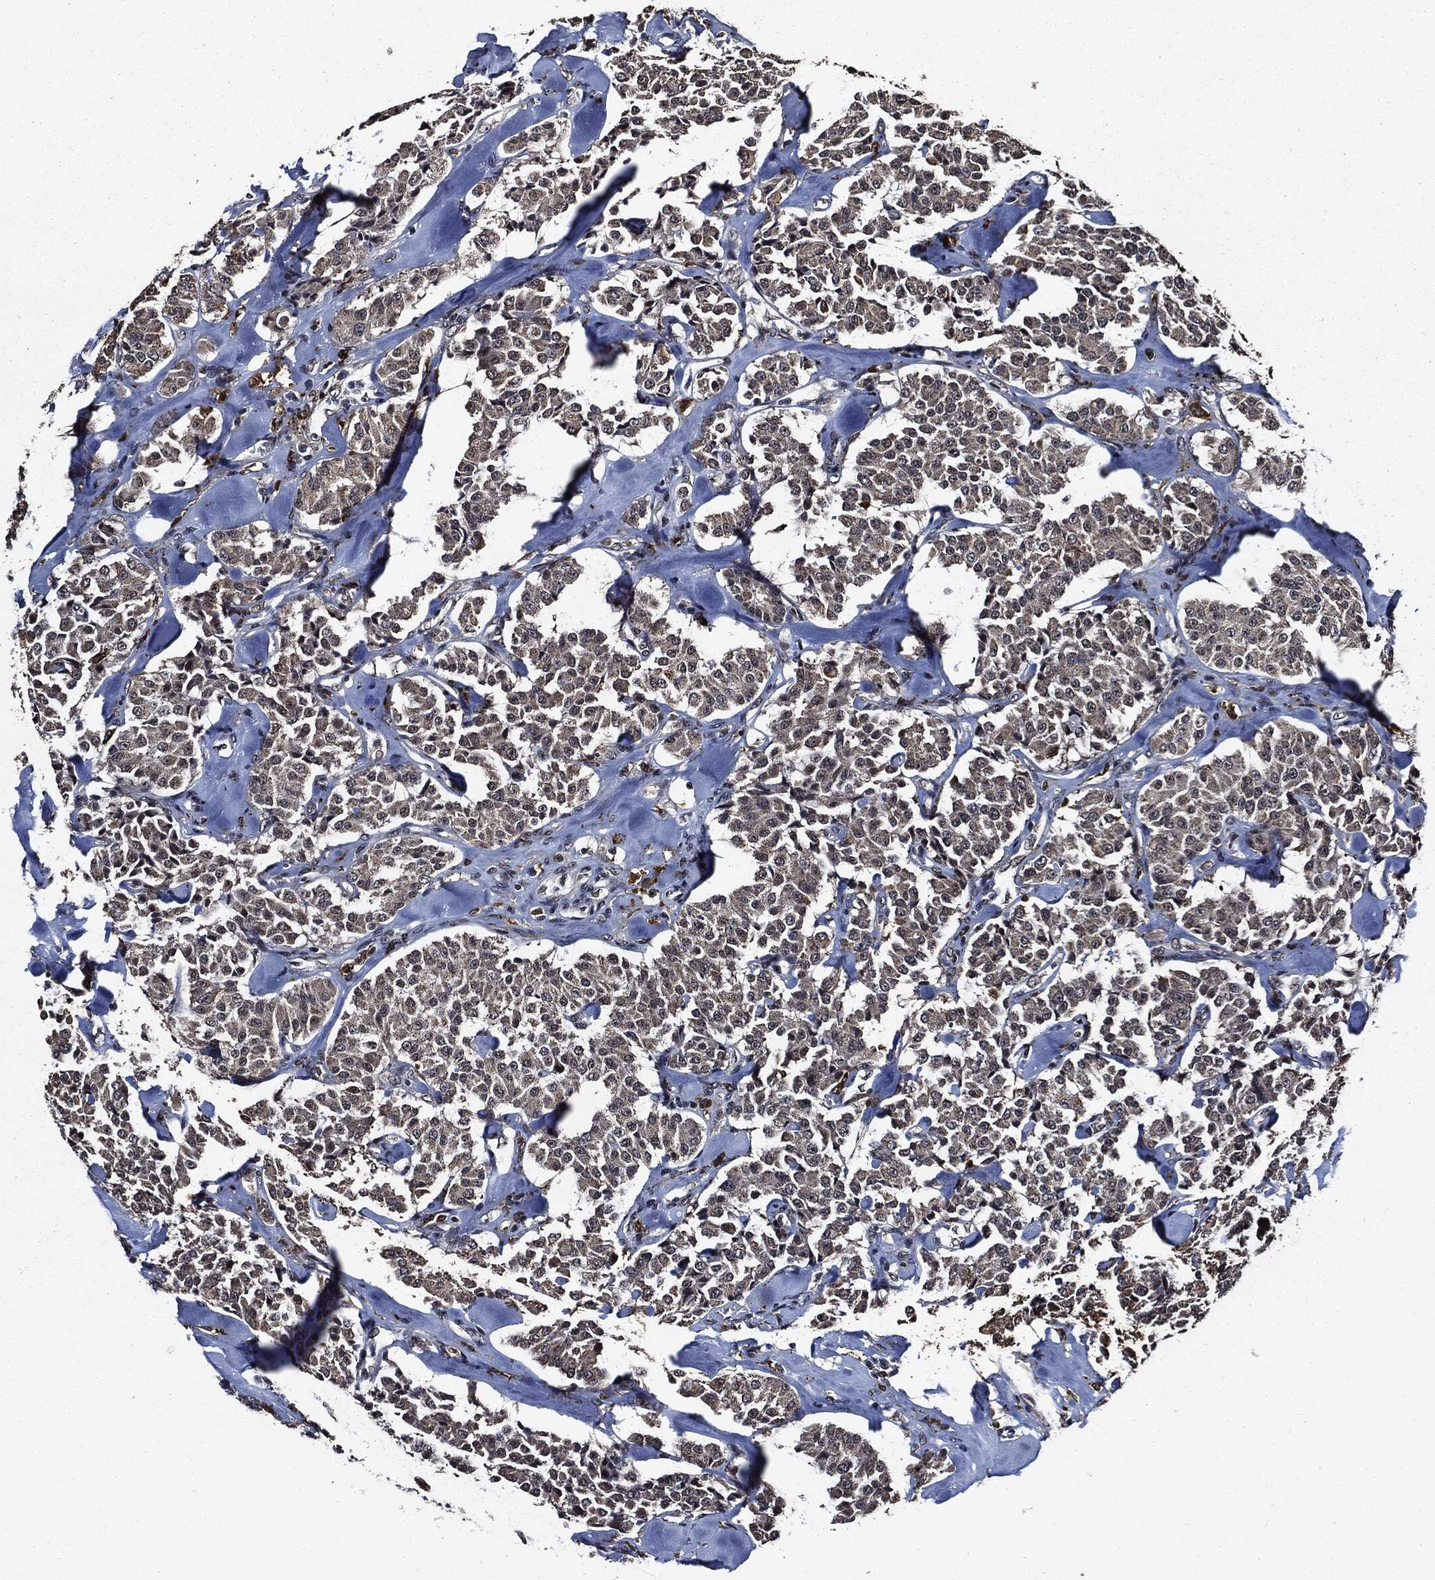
{"staining": {"intensity": "weak", "quantity": "25%-75%", "location": "cytoplasmic/membranous"}, "tissue": "carcinoid", "cell_type": "Tumor cells", "image_type": "cancer", "snomed": [{"axis": "morphology", "description": "Carcinoid, malignant, NOS"}, {"axis": "topography", "description": "Pancreas"}], "caption": "High-power microscopy captured an IHC micrograph of carcinoid (malignant), revealing weak cytoplasmic/membranous staining in approximately 25%-75% of tumor cells.", "gene": "SUGT1", "patient": {"sex": "male", "age": 41}}